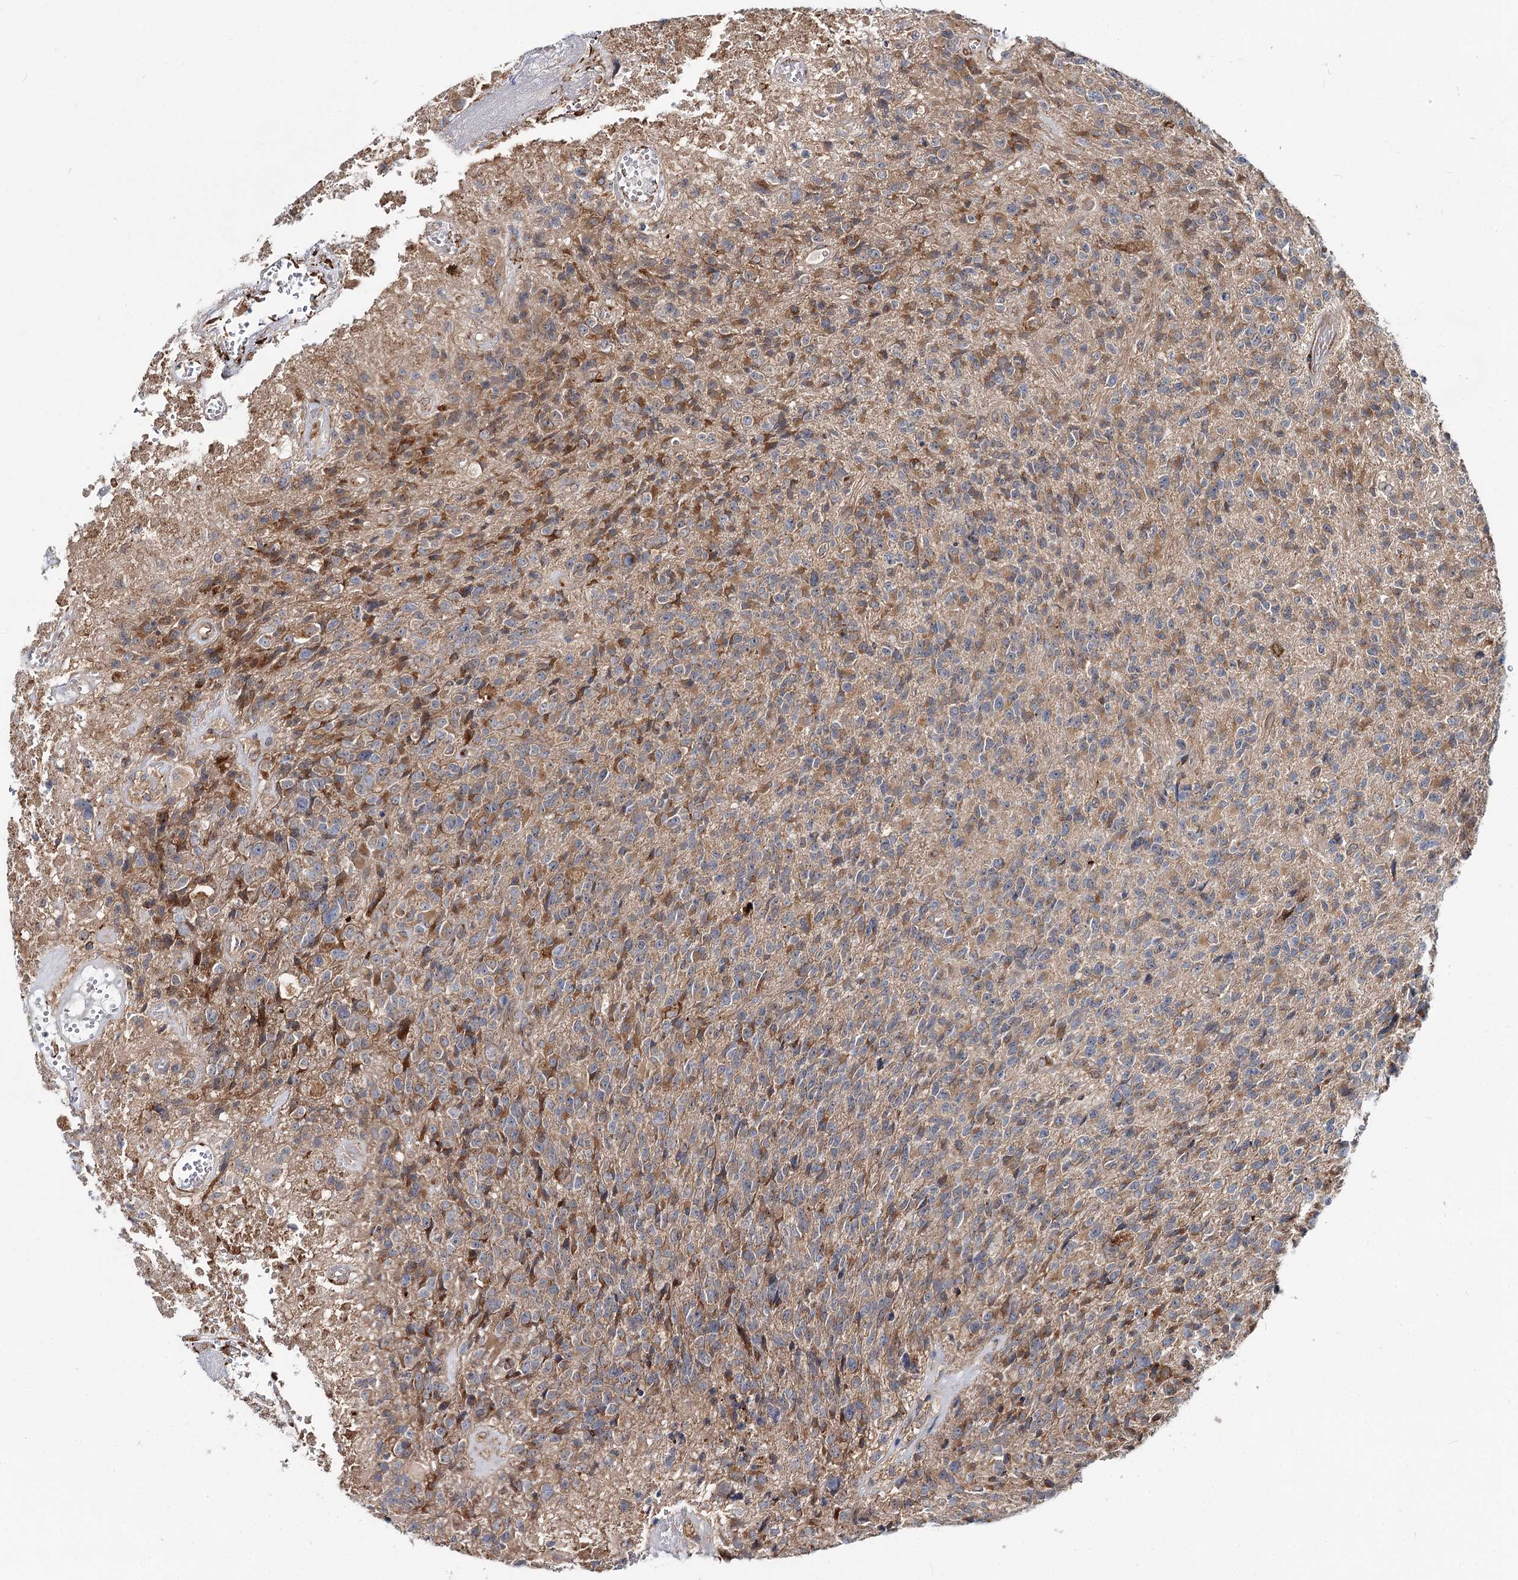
{"staining": {"intensity": "moderate", "quantity": "<25%", "location": "cytoplasmic/membranous"}, "tissue": "glioma", "cell_type": "Tumor cells", "image_type": "cancer", "snomed": [{"axis": "morphology", "description": "Glioma, malignant, High grade"}, {"axis": "topography", "description": "Brain"}], "caption": "There is low levels of moderate cytoplasmic/membranous expression in tumor cells of malignant glioma (high-grade), as demonstrated by immunohistochemical staining (brown color).", "gene": "SPART", "patient": {"sex": "male", "age": 76}}